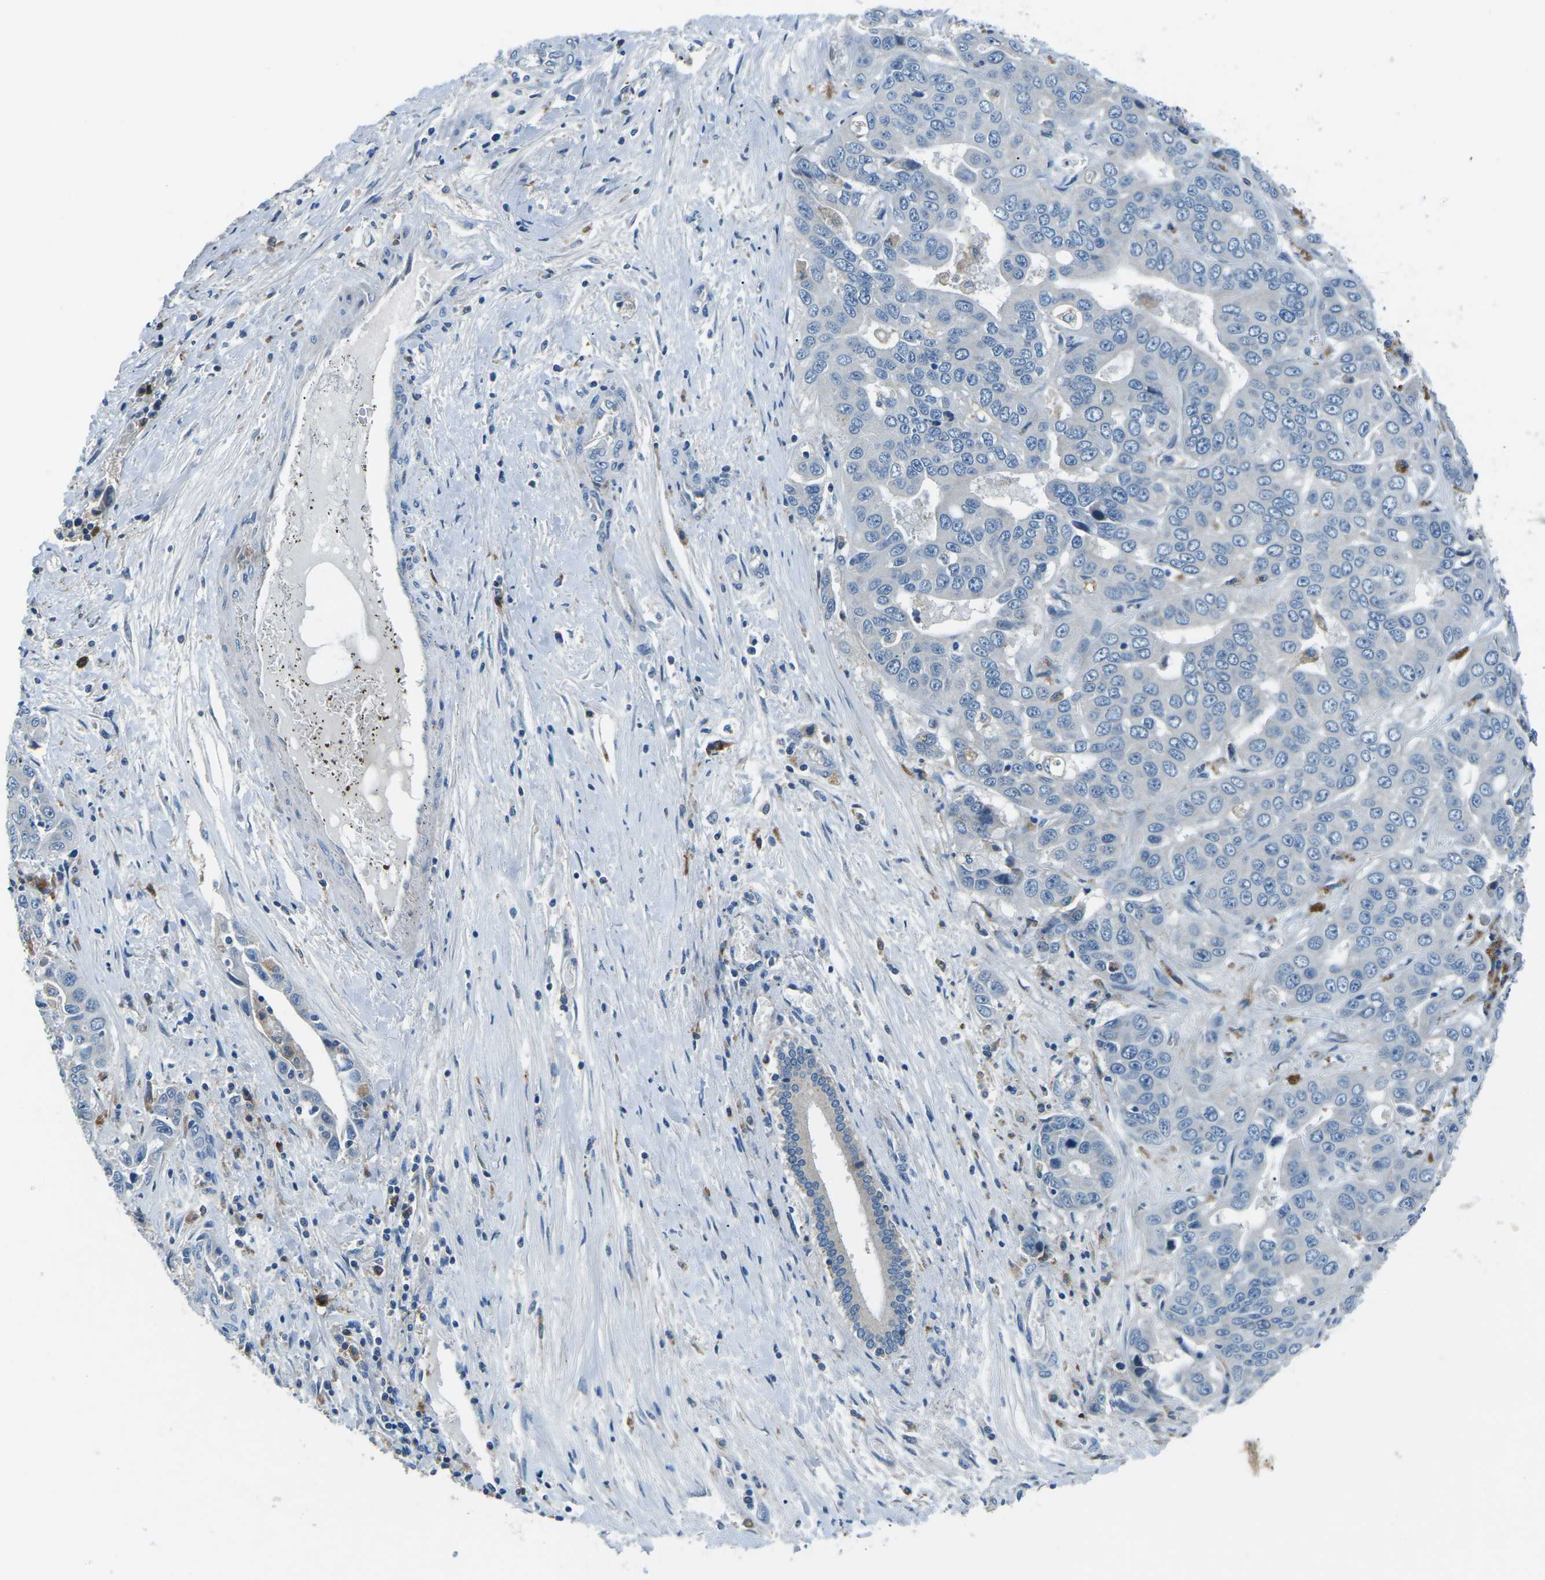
{"staining": {"intensity": "negative", "quantity": "none", "location": "none"}, "tissue": "liver cancer", "cell_type": "Tumor cells", "image_type": "cancer", "snomed": [{"axis": "morphology", "description": "Cholangiocarcinoma"}, {"axis": "topography", "description": "Liver"}], "caption": "Liver cancer was stained to show a protein in brown. There is no significant staining in tumor cells.", "gene": "CD1D", "patient": {"sex": "female", "age": 52}}